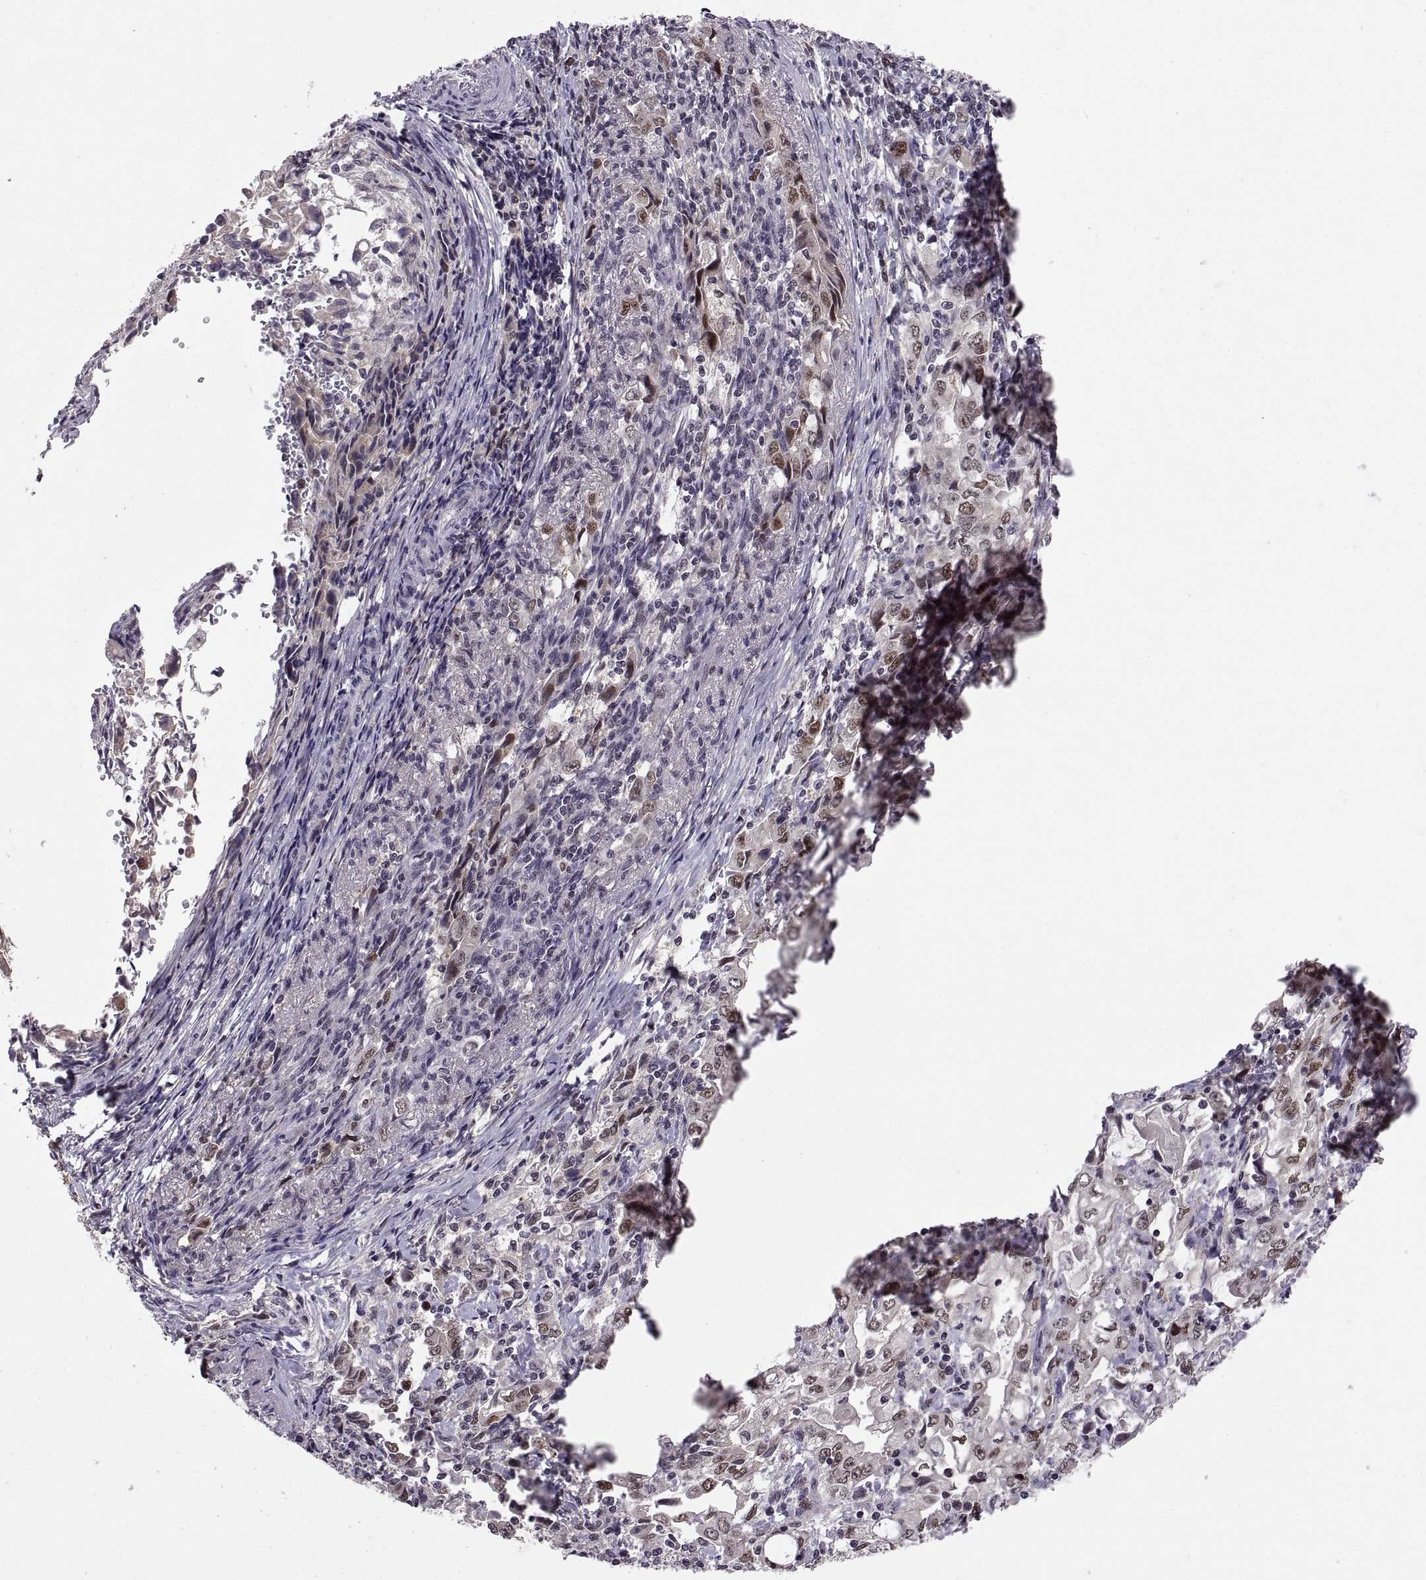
{"staining": {"intensity": "weak", "quantity": "<25%", "location": "nuclear"}, "tissue": "stomach cancer", "cell_type": "Tumor cells", "image_type": "cancer", "snomed": [{"axis": "morphology", "description": "Adenocarcinoma, NOS"}, {"axis": "topography", "description": "Stomach, lower"}], "caption": "This histopathology image is of stomach adenocarcinoma stained with immunohistochemistry (IHC) to label a protein in brown with the nuclei are counter-stained blue. There is no expression in tumor cells.", "gene": "CHFR", "patient": {"sex": "female", "age": 72}}